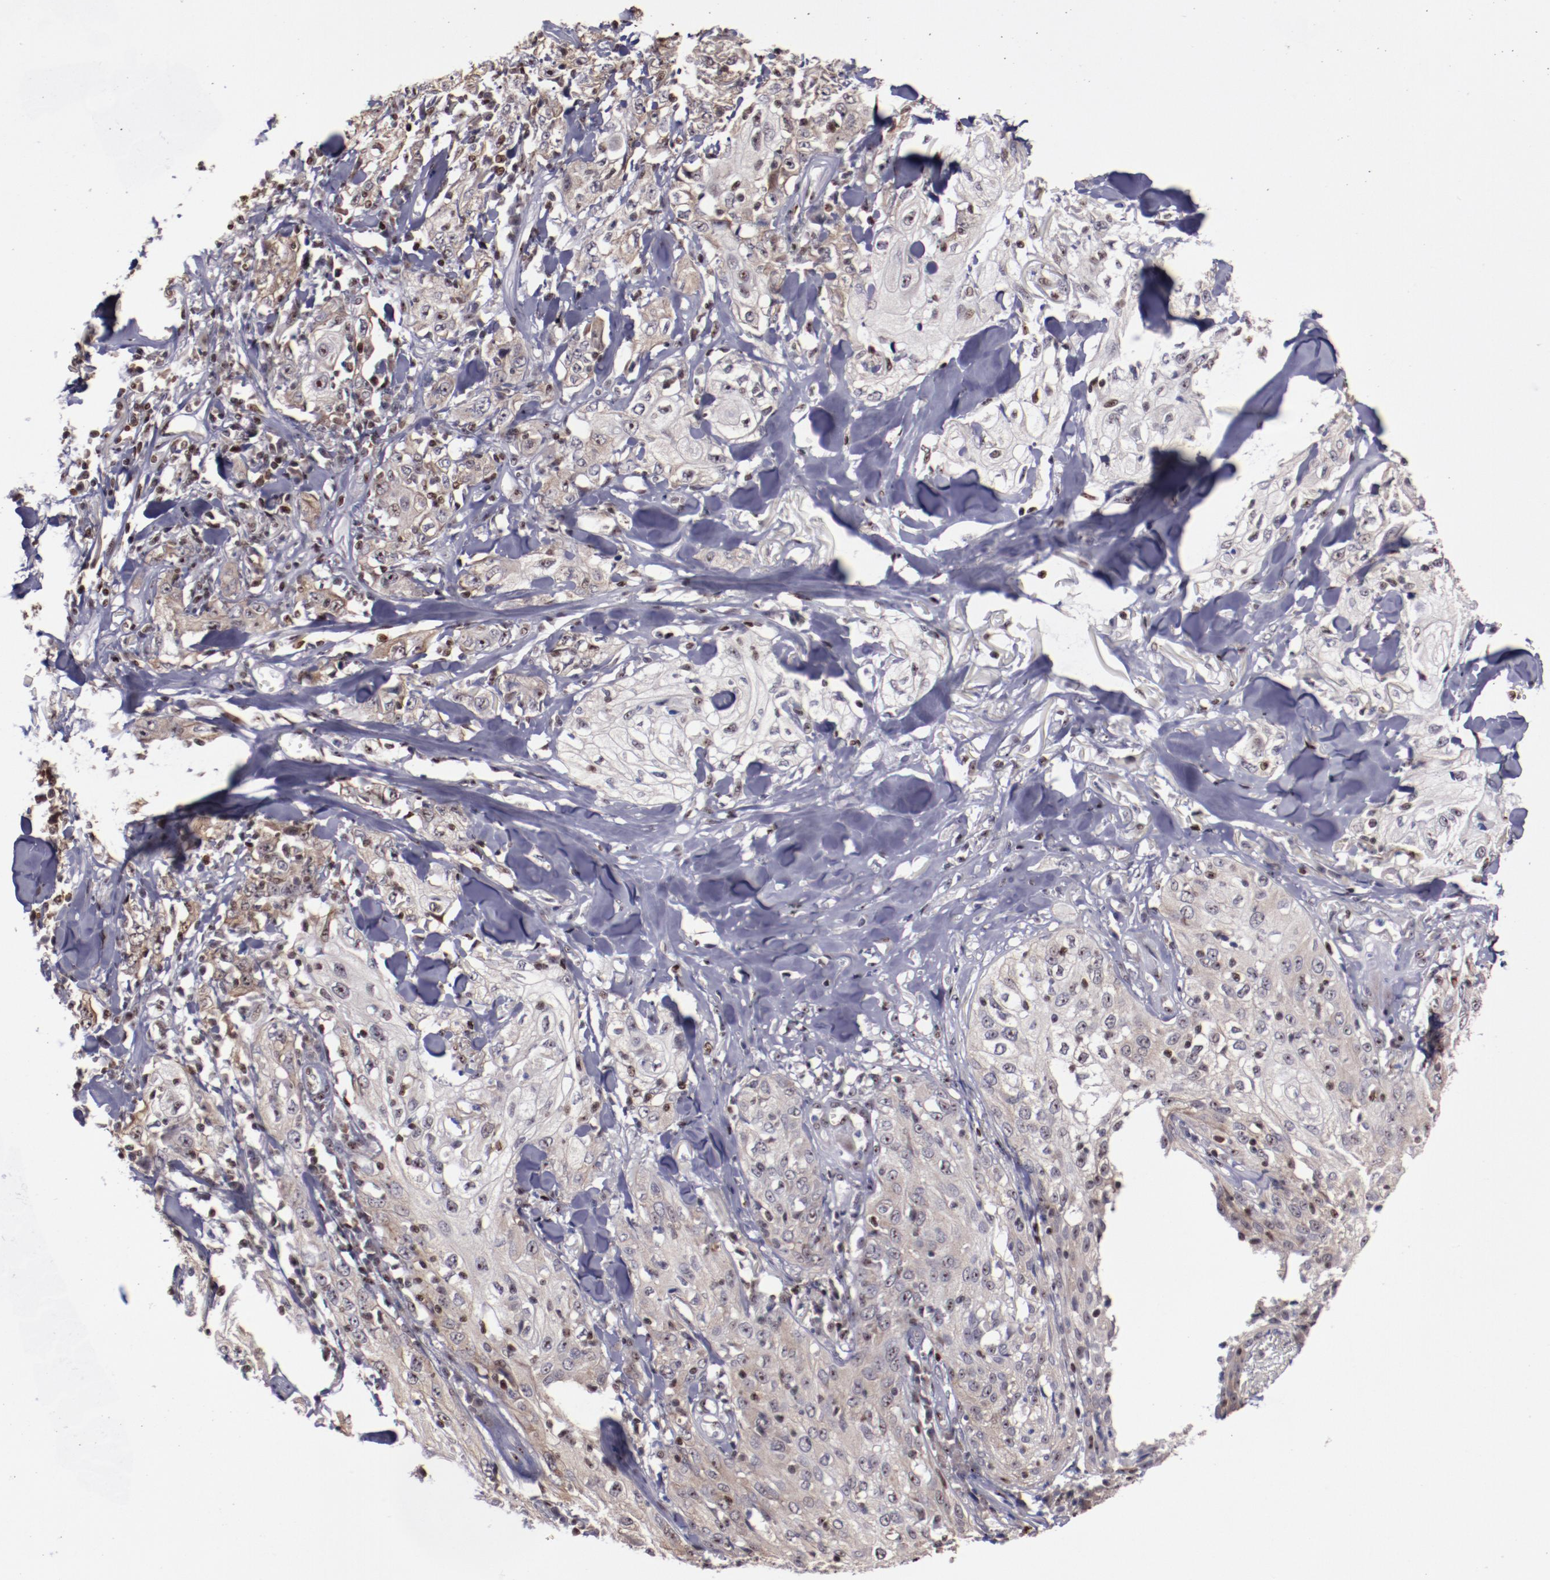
{"staining": {"intensity": "moderate", "quantity": "25%-75%", "location": "cytoplasmic/membranous,nuclear"}, "tissue": "skin cancer", "cell_type": "Tumor cells", "image_type": "cancer", "snomed": [{"axis": "morphology", "description": "Squamous cell carcinoma, NOS"}, {"axis": "topography", "description": "Skin"}], "caption": "This image demonstrates skin squamous cell carcinoma stained with IHC to label a protein in brown. The cytoplasmic/membranous and nuclear of tumor cells show moderate positivity for the protein. Nuclei are counter-stained blue.", "gene": "DDX24", "patient": {"sex": "male", "age": 65}}